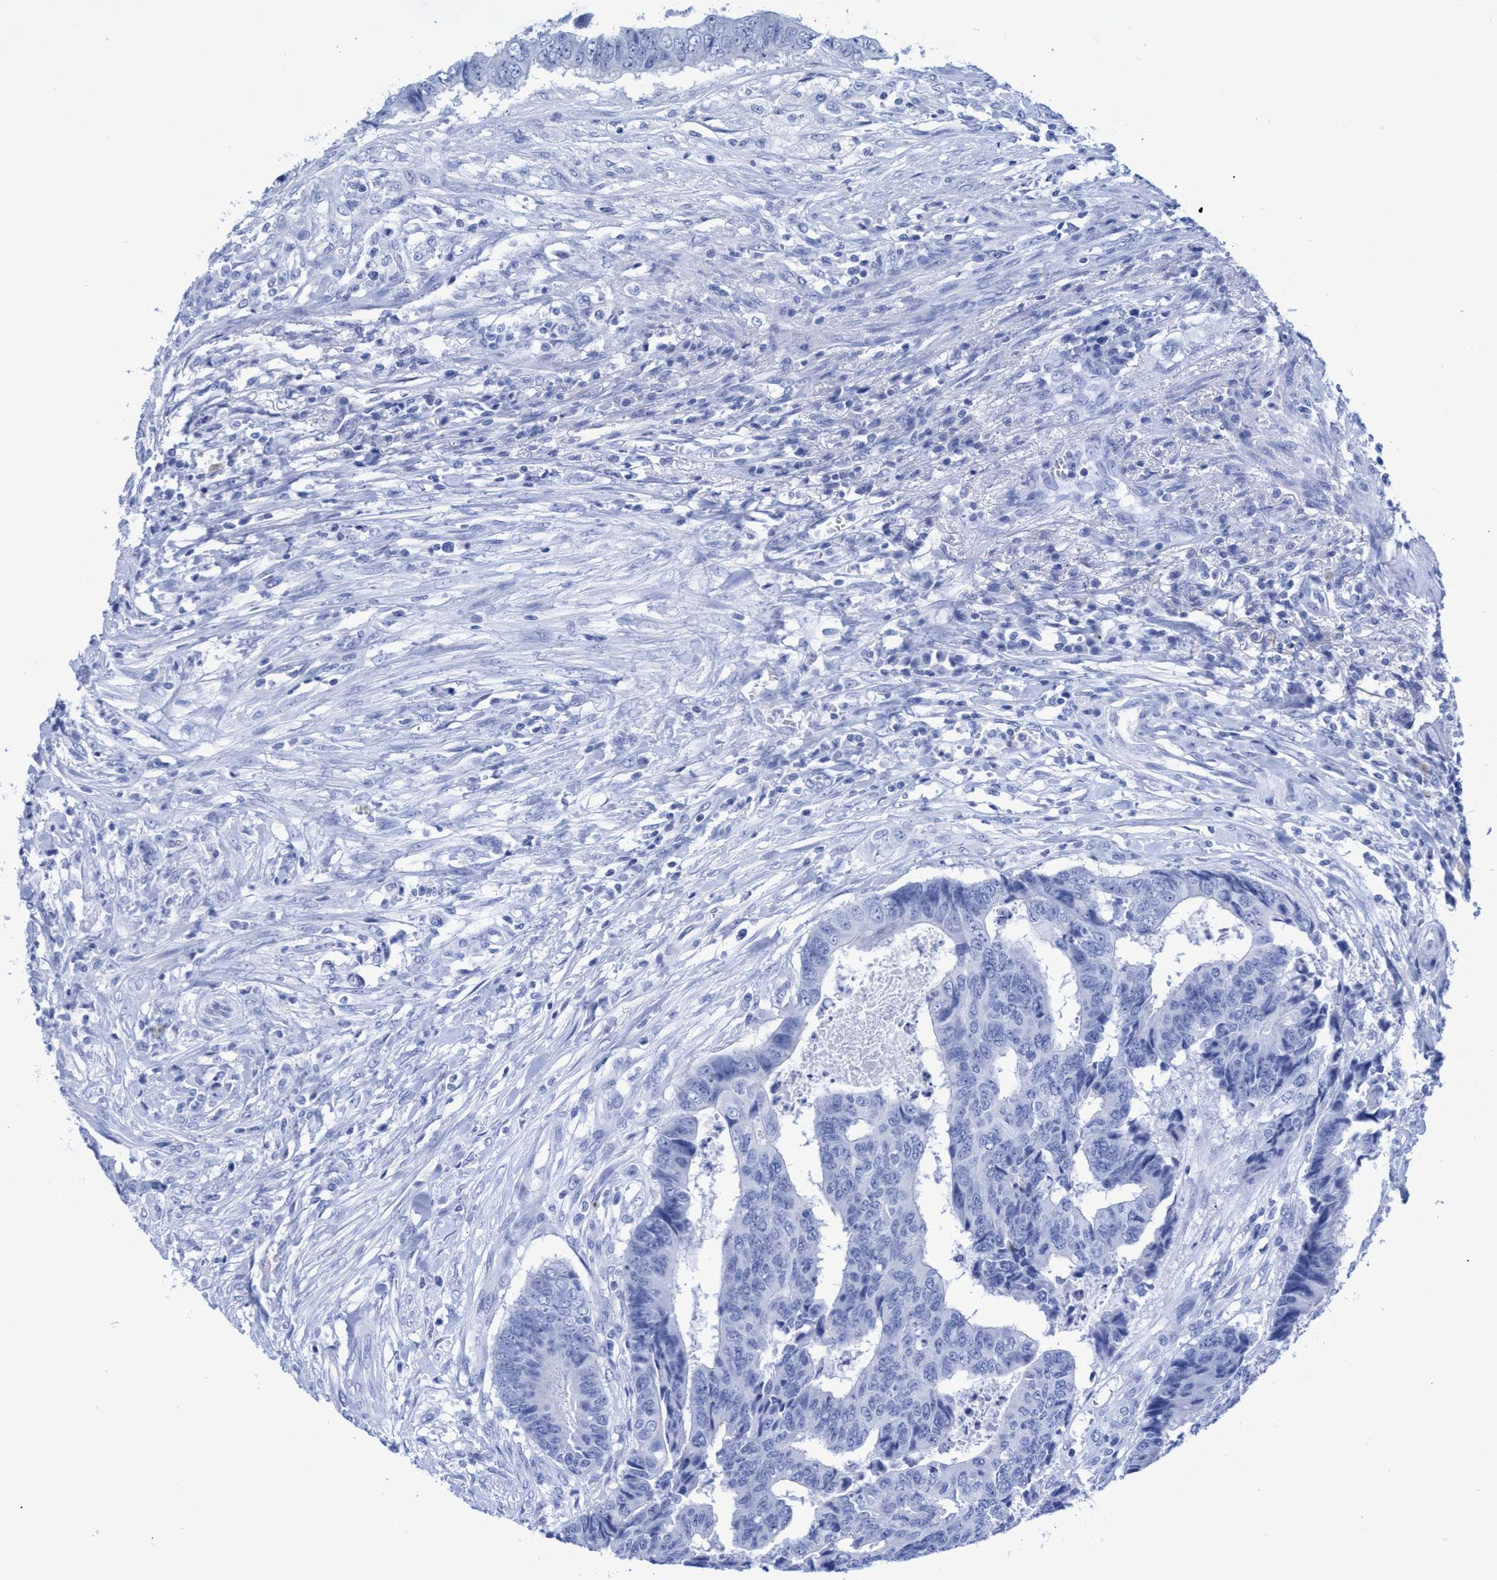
{"staining": {"intensity": "negative", "quantity": "none", "location": "none"}, "tissue": "colorectal cancer", "cell_type": "Tumor cells", "image_type": "cancer", "snomed": [{"axis": "morphology", "description": "Adenocarcinoma, NOS"}, {"axis": "topography", "description": "Rectum"}], "caption": "Immunohistochemistry (IHC) of colorectal cancer (adenocarcinoma) reveals no expression in tumor cells. Nuclei are stained in blue.", "gene": "INSL6", "patient": {"sex": "male", "age": 84}}